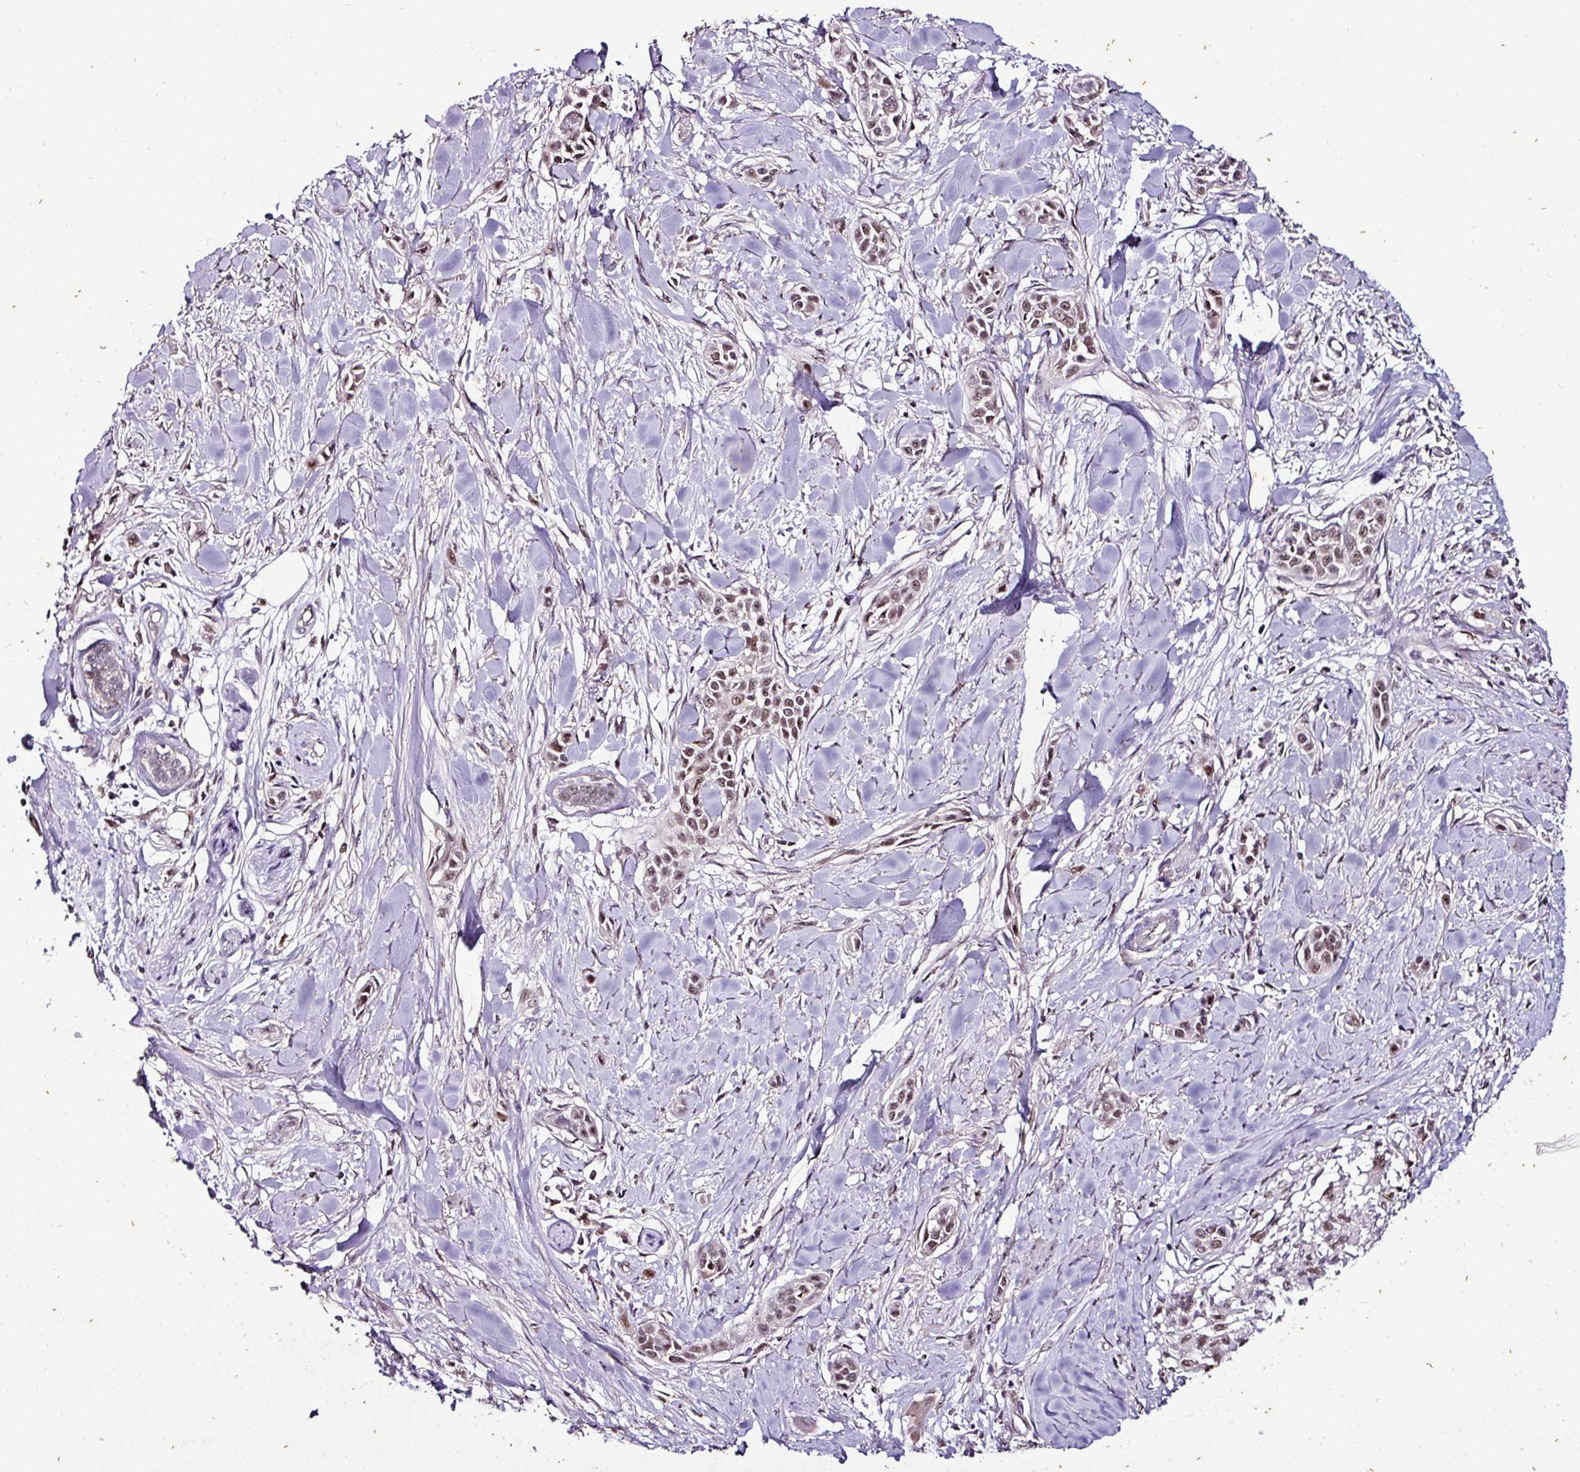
{"staining": {"intensity": "moderate", "quantity": ">75%", "location": "nuclear"}, "tissue": "skin cancer", "cell_type": "Tumor cells", "image_type": "cancer", "snomed": [{"axis": "morphology", "description": "Squamous cell carcinoma, NOS"}, {"axis": "topography", "description": "Skin"}], "caption": "This is a photomicrograph of immunohistochemistry (IHC) staining of skin cancer (squamous cell carcinoma), which shows moderate staining in the nuclear of tumor cells.", "gene": "KLF16", "patient": {"sex": "female", "age": 69}}